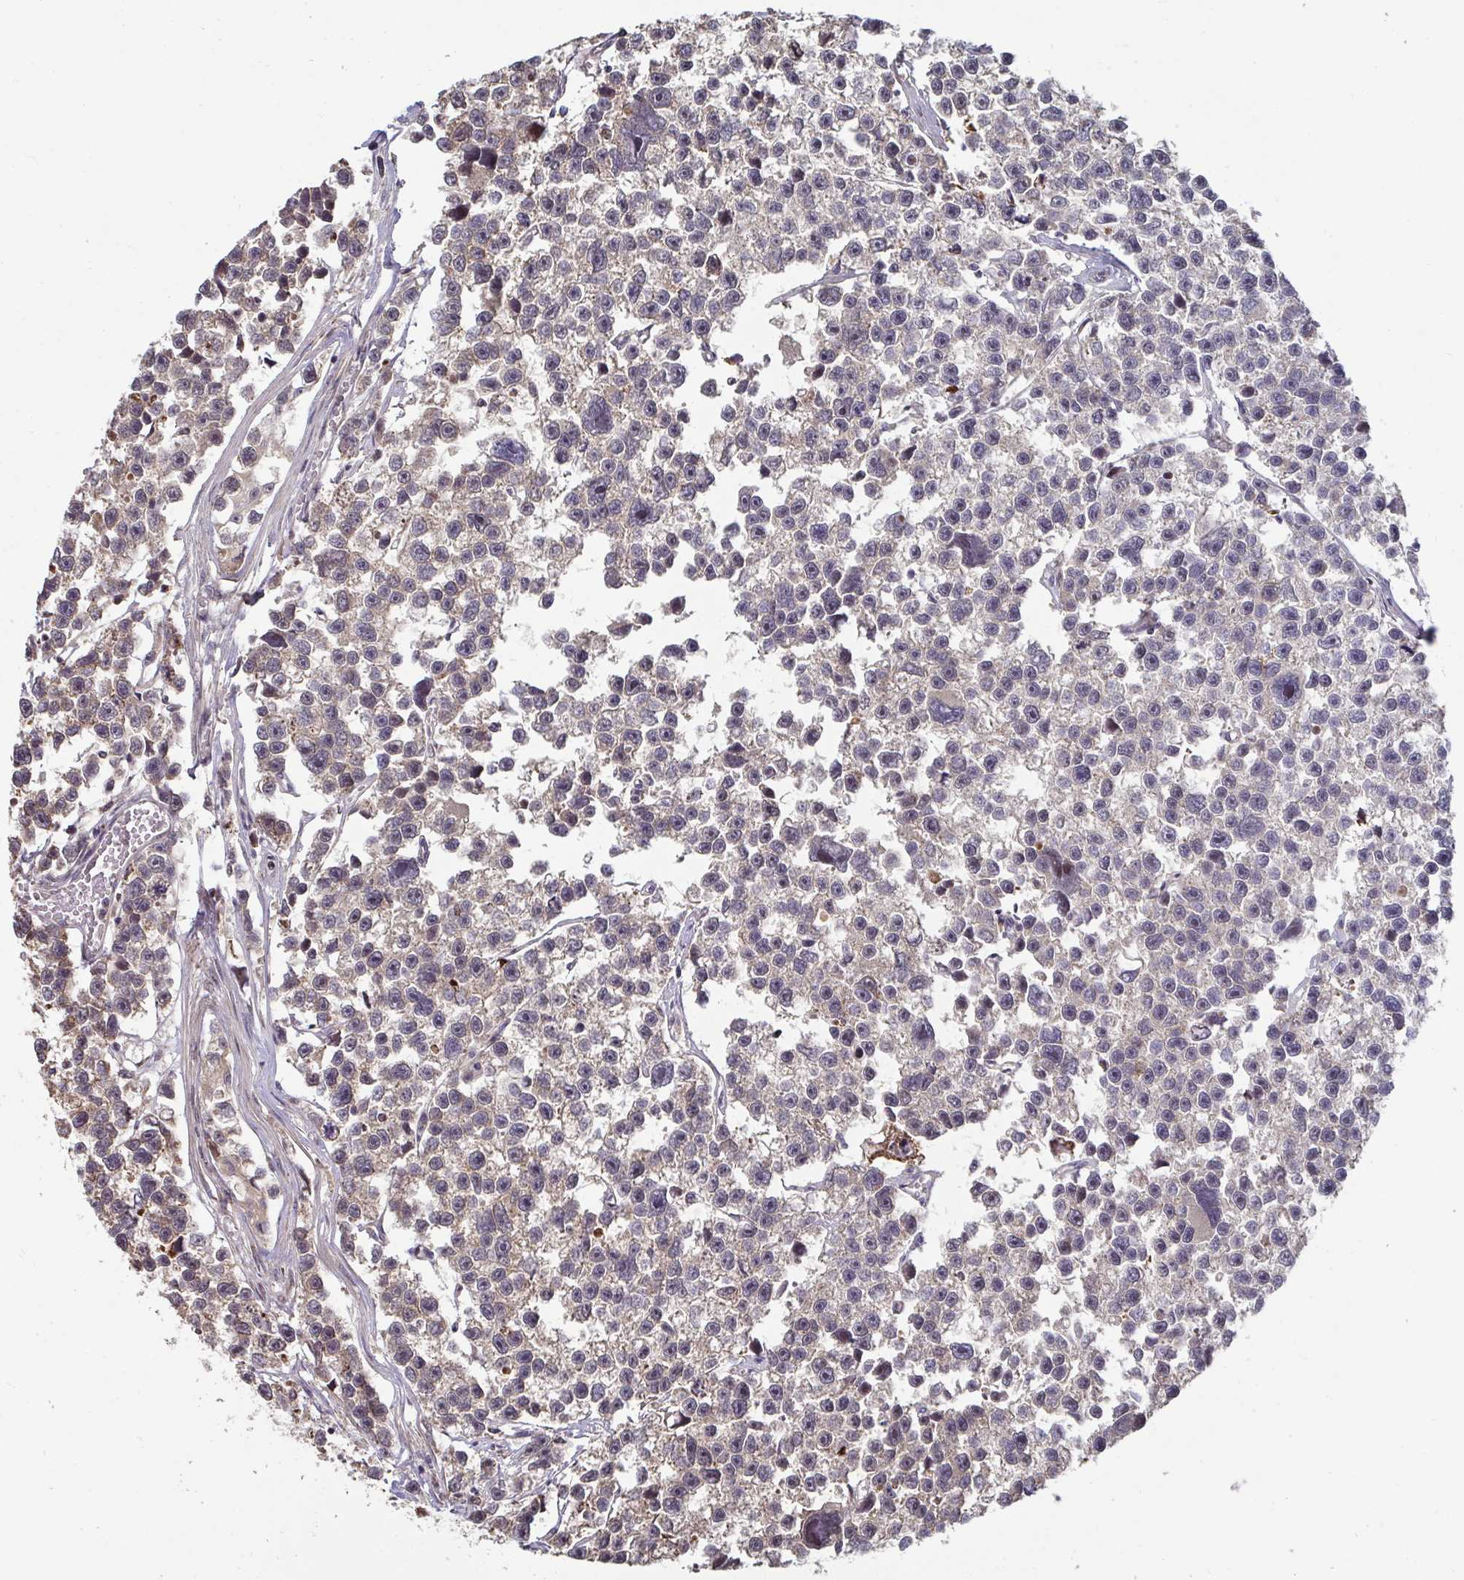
{"staining": {"intensity": "weak", "quantity": "<25%", "location": "cytoplasmic/membranous"}, "tissue": "testis cancer", "cell_type": "Tumor cells", "image_type": "cancer", "snomed": [{"axis": "morphology", "description": "Seminoma, NOS"}, {"axis": "topography", "description": "Testis"}], "caption": "Tumor cells show no significant protein staining in testis seminoma.", "gene": "AGTPBP1", "patient": {"sex": "male", "age": 26}}